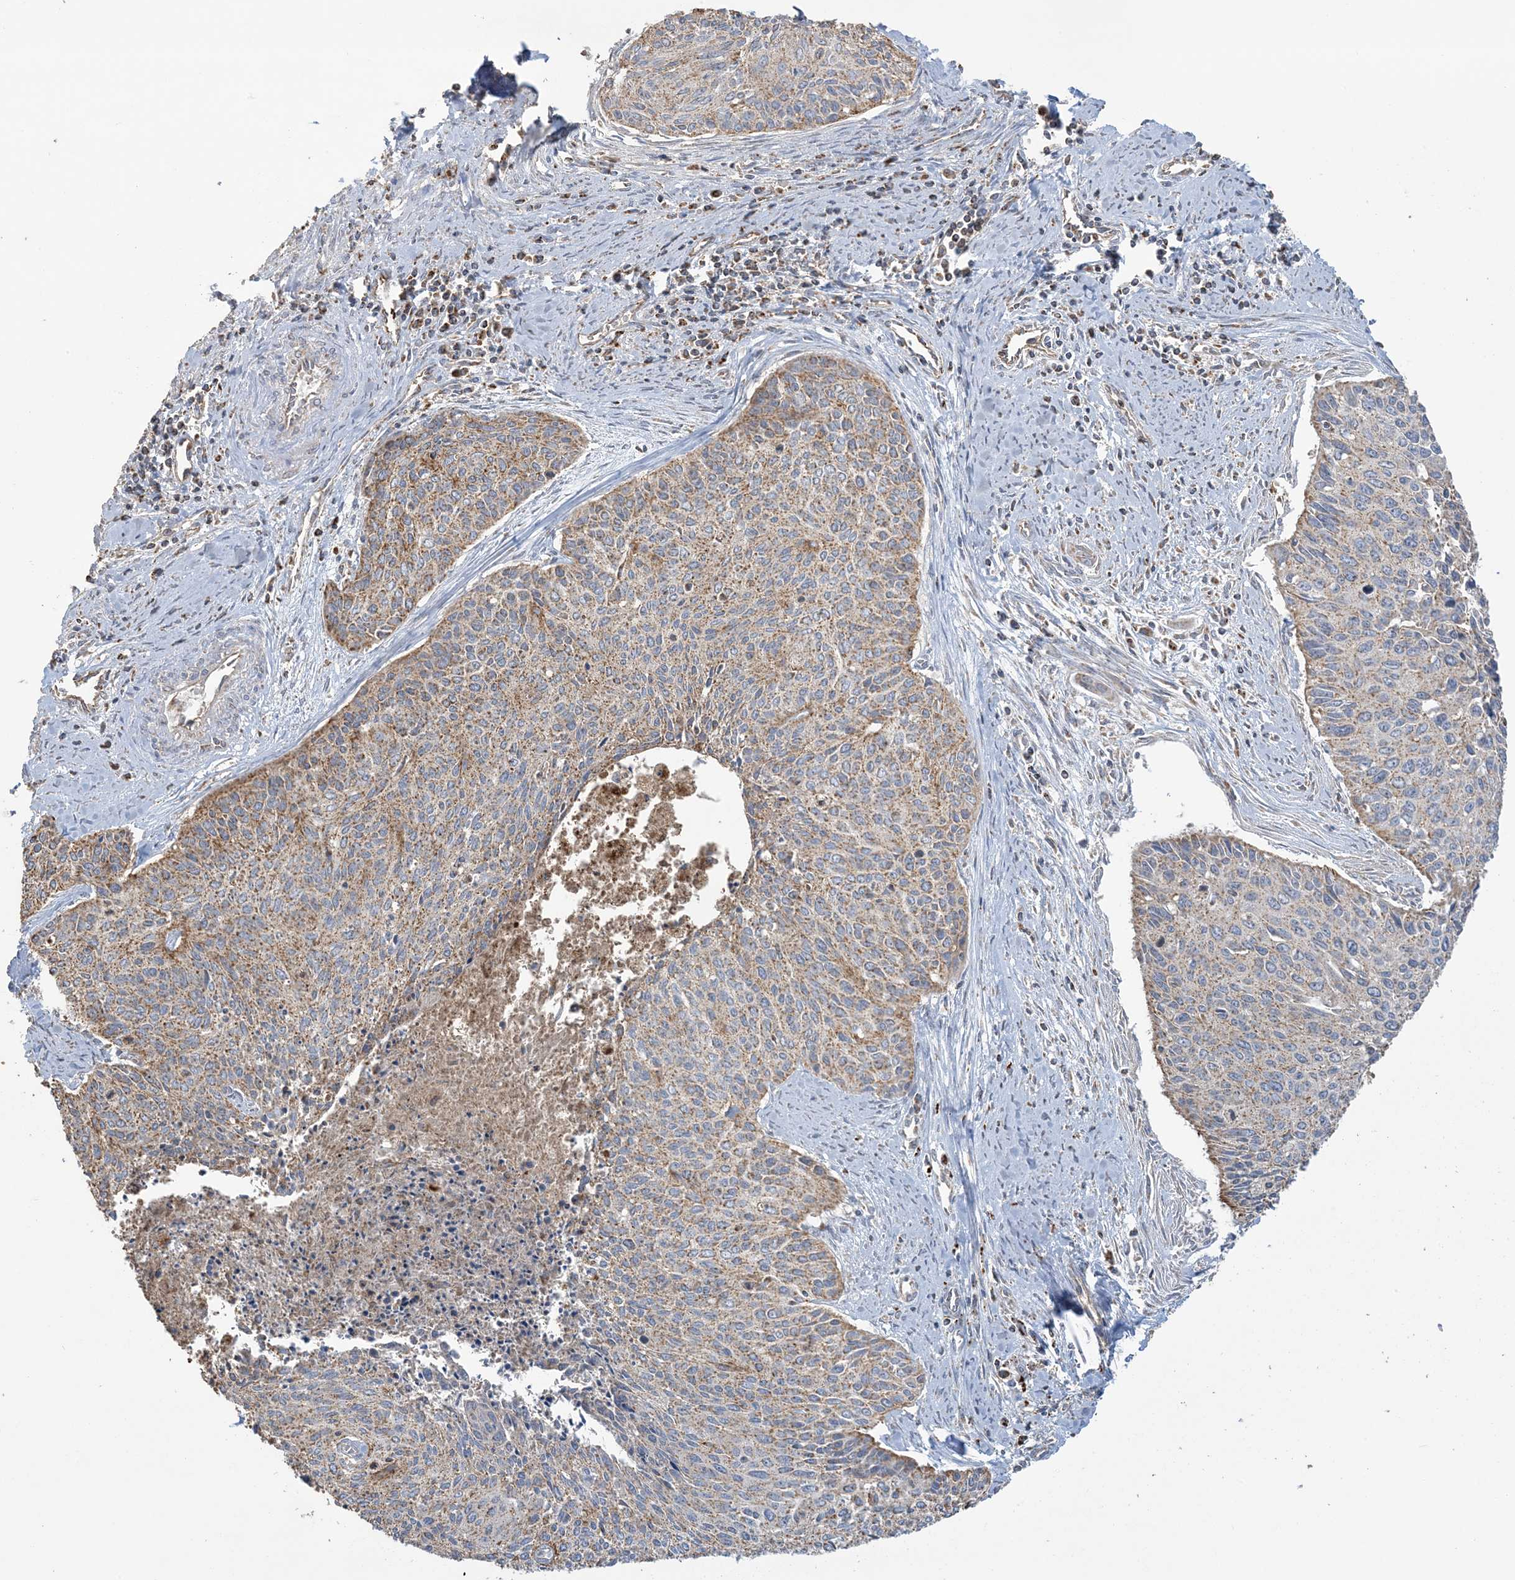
{"staining": {"intensity": "moderate", "quantity": ">75%", "location": "cytoplasmic/membranous"}, "tissue": "cervical cancer", "cell_type": "Tumor cells", "image_type": "cancer", "snomed": [{"axis": "morphology", "description": "Squamous cell carcinoma, NOS"}, {"axis": "topography", "description": "Cervix"}], "caption": "Human cervical cancer (squamous cell carcinoma) stained for a protein (brown) shows moderate cytoplasmic/membranous positive expression in about >75% of tumor cells.", "gene": "AGA", "patient": {"sex": "female", "age": 55}}